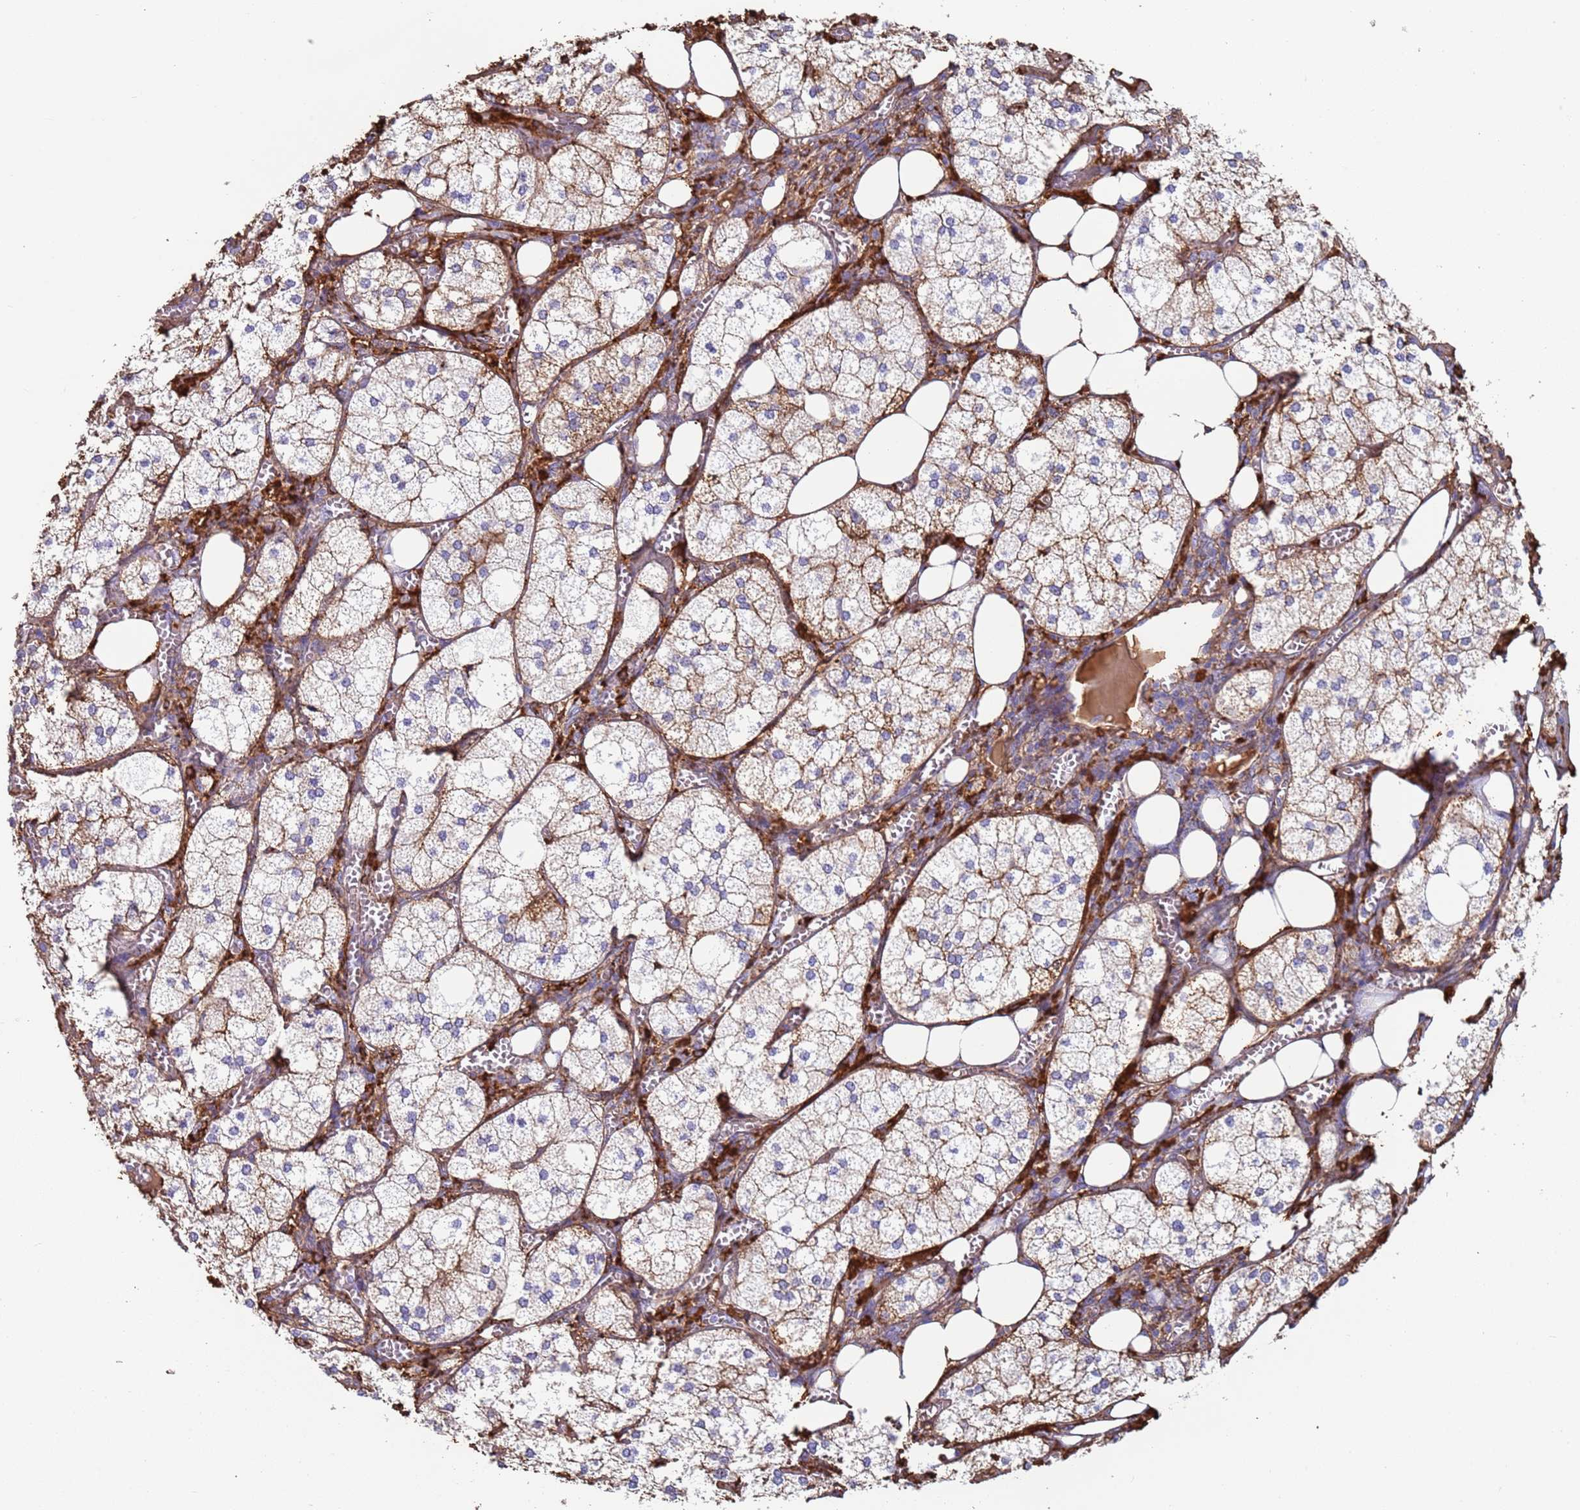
{"staining": {"intensity": "weak", "quantity": "<25%", "location": "cytoplasmic/membranous"}, "tissue": "adrenal gland", "cell_type": "Glandular cells", "image_type": "normal", "snomed": [{"axis": "morphology", "description": "Normal tissue, NOS"}, {"axis": "topography", "description": "Adrenal gland"}], "caption": "The immunohistochemistry histopathology image has no significant expression in glandular cells of adrenal gland.", "gene": "CYSLTR2", "patient": {"sex": "female", "age": 61}}